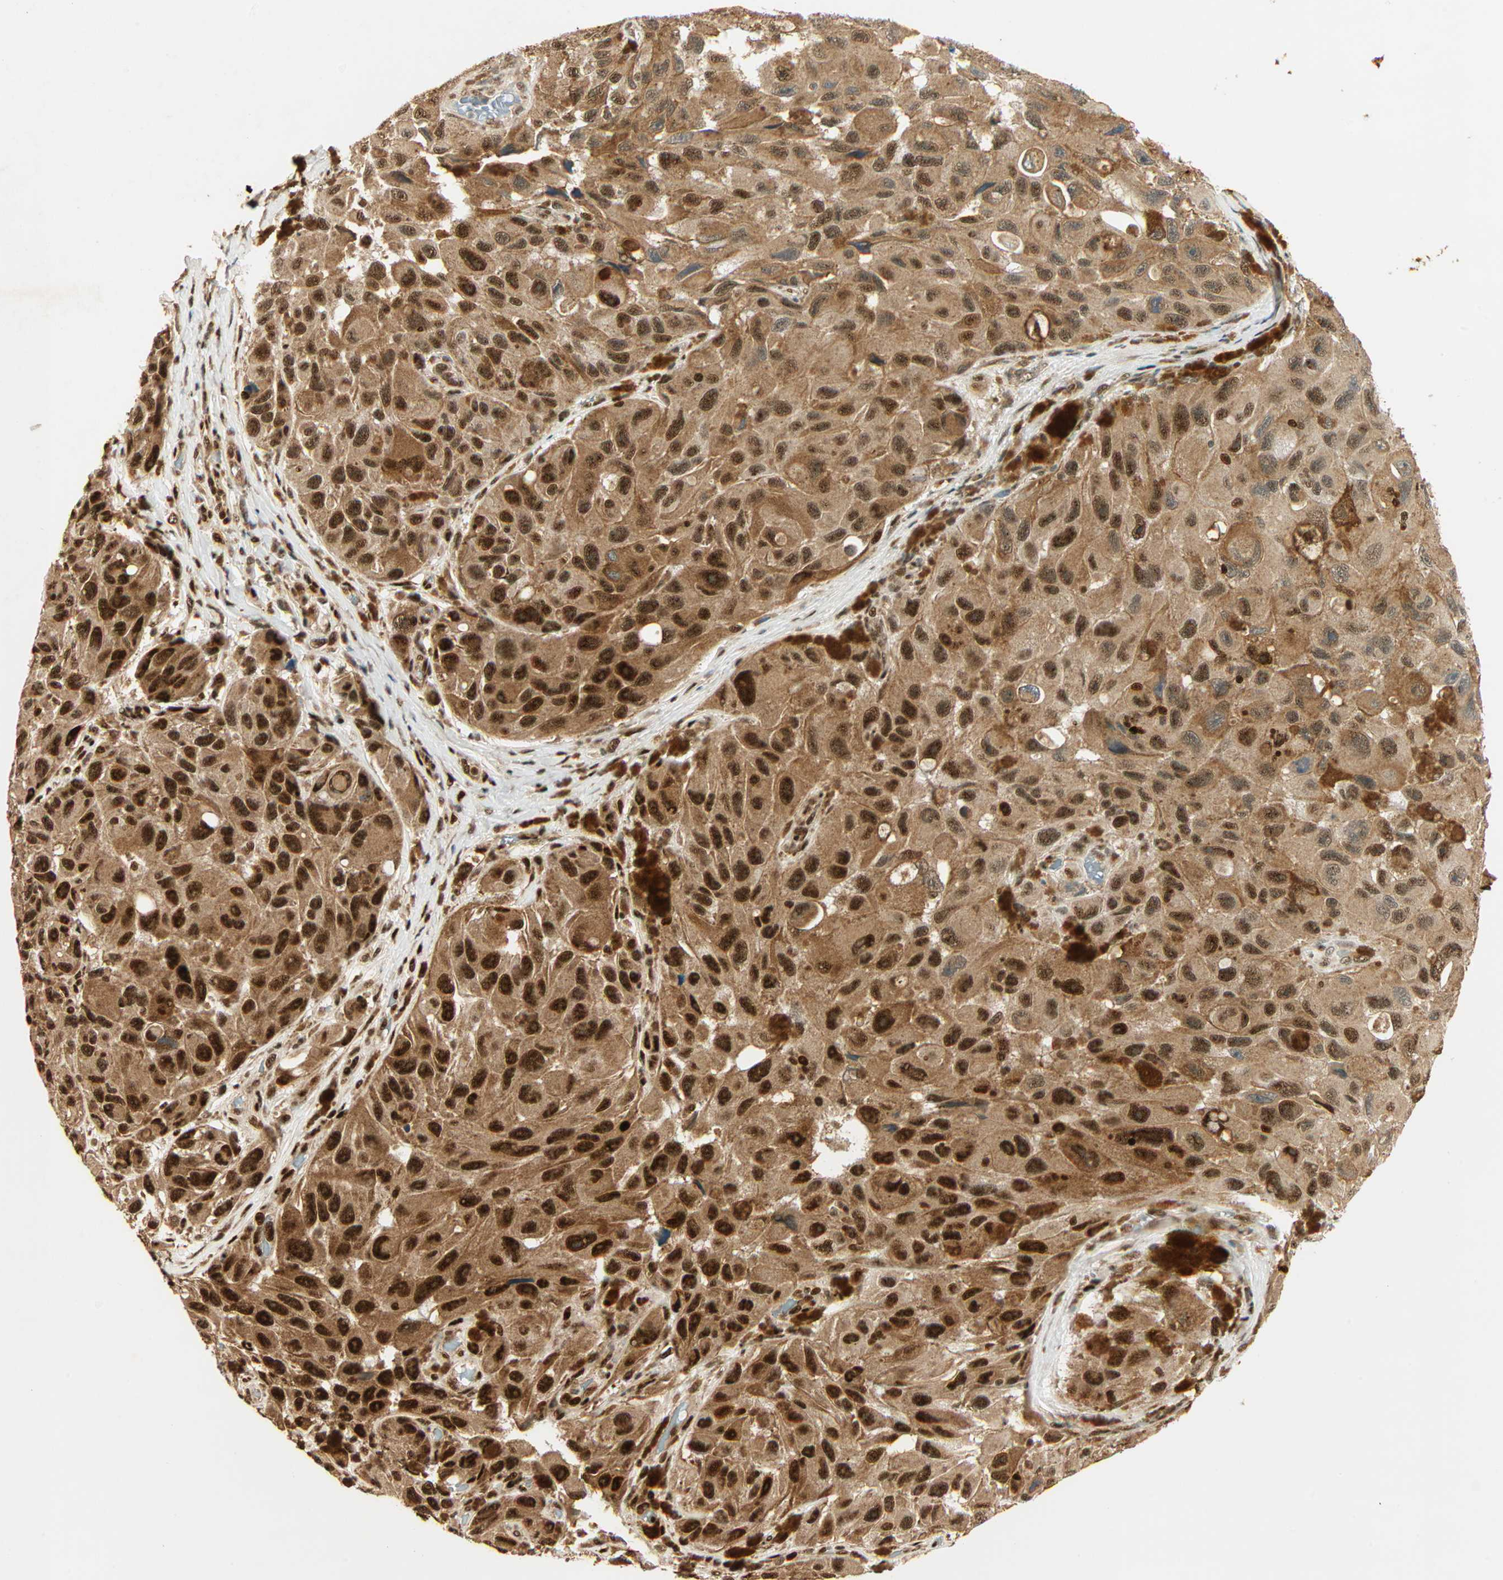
{"staining": {"intensity": "strong", "quantity": ">75%", "location": "cytoplasmic/membranous,nuclear"}, "tissue": "melanoma", "cell_type": "Tumor cells", "image_type": "cancer", "snomed": [{"axis": "morphology", "description": "Malignant melanoma, NOS"}, {"axis": "topography", "description": "Skin"}], "caption": "This is an image of IHC staining of melanoma, which shows strong expression in the cytoplasmic/membranous and nuclear of tumor cells.", "gene": "PNPLA6", "patient": {"sex": "female", "age": 73}}